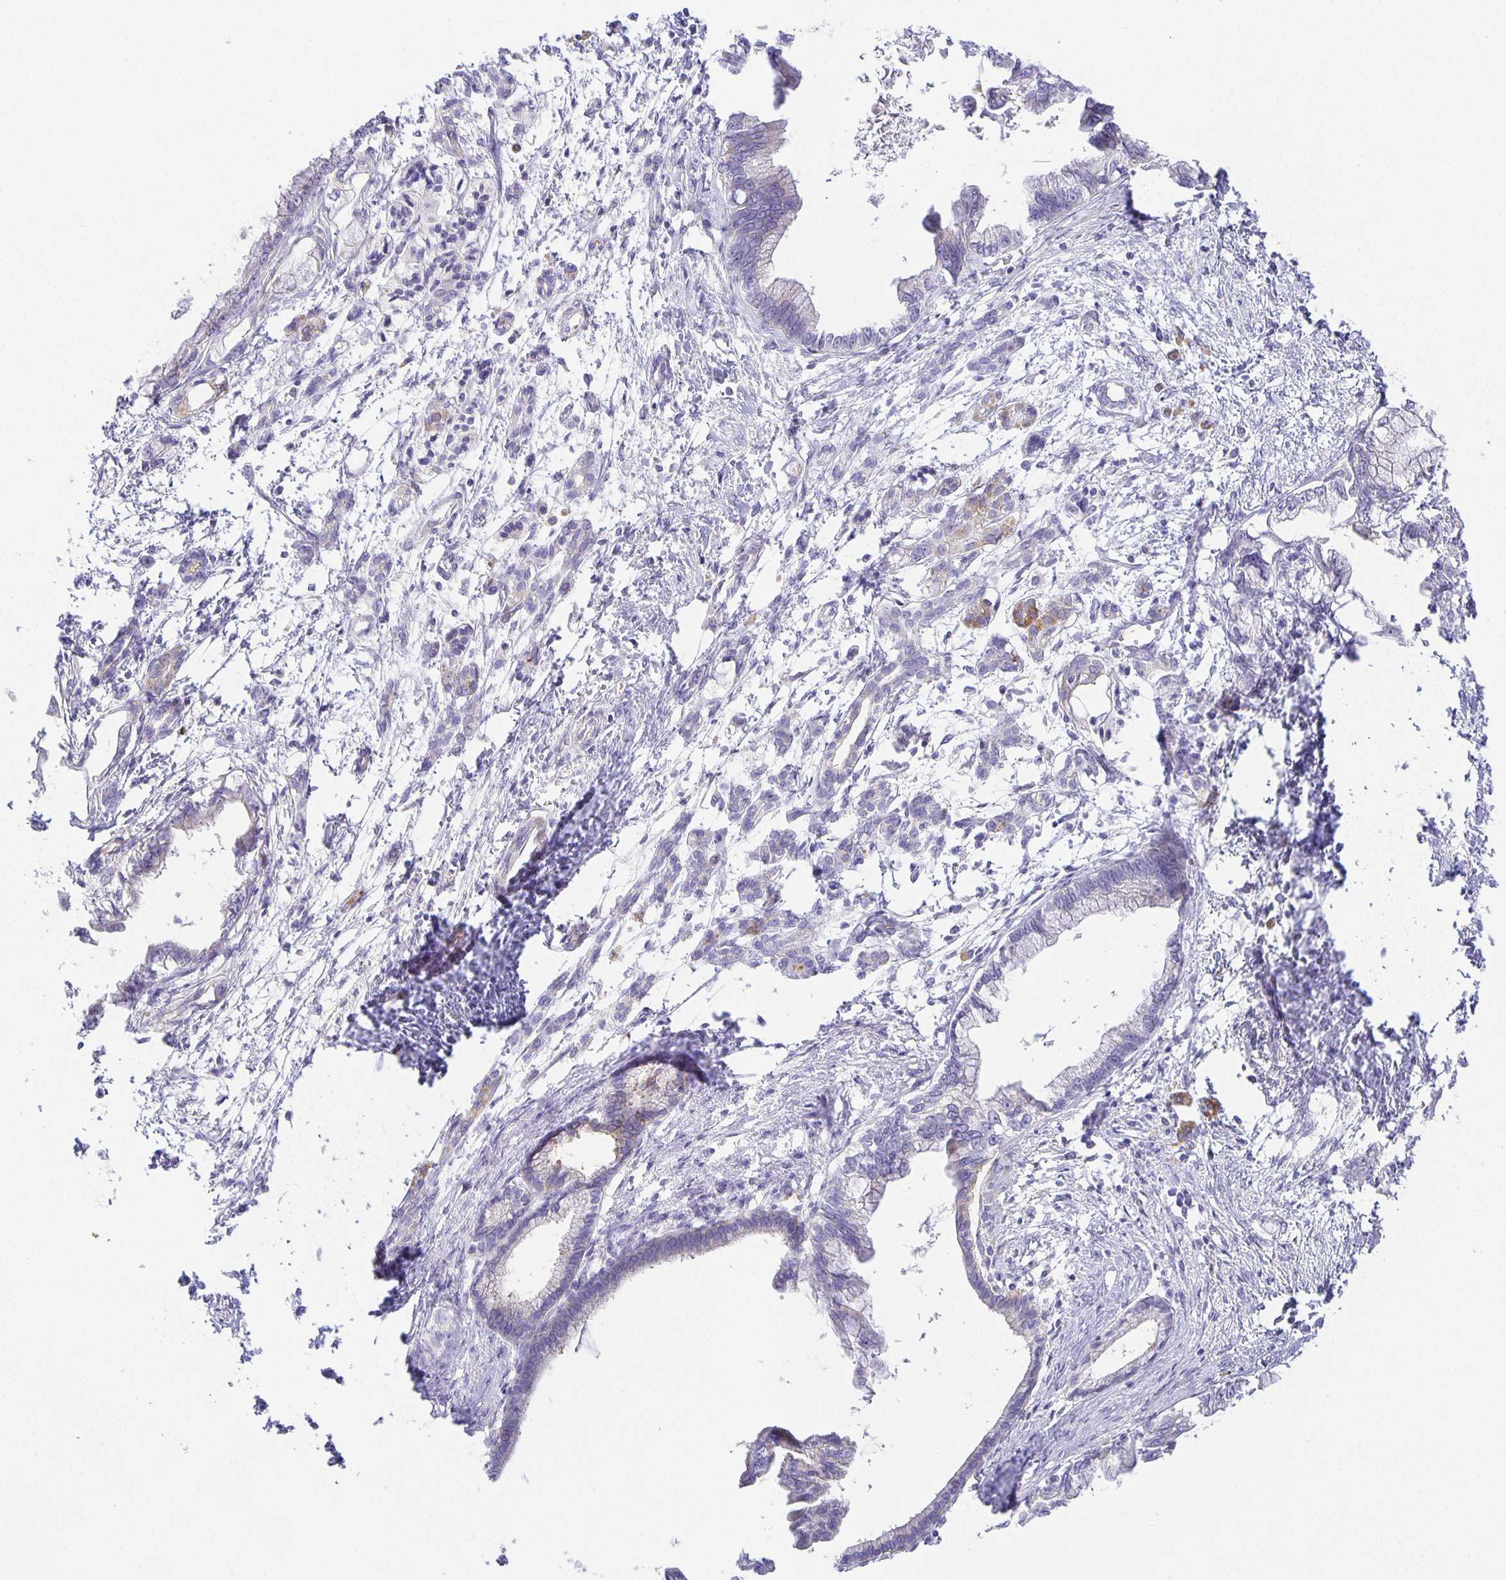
{"staining": {"intensity": "weak", "quantity": "<25%", "location": "cytoplasmic/membranous"}, "tissue": "pancreatic cancer", "cell_type": "Tumor cells", "image_type": "cancer", "snomed": [{"axis": "morphology", "description": "Adenocarcinoma, NOS"}, {"axis": "topography", "description": "Pancreas"}], "caption": "Immunohistochemistry (IHC) of adenocarcinoma (pancreatic) reveals no staining in tumor cells.", "gene": "FLRT3", "patient": {"sex": "male", "age": 61}}